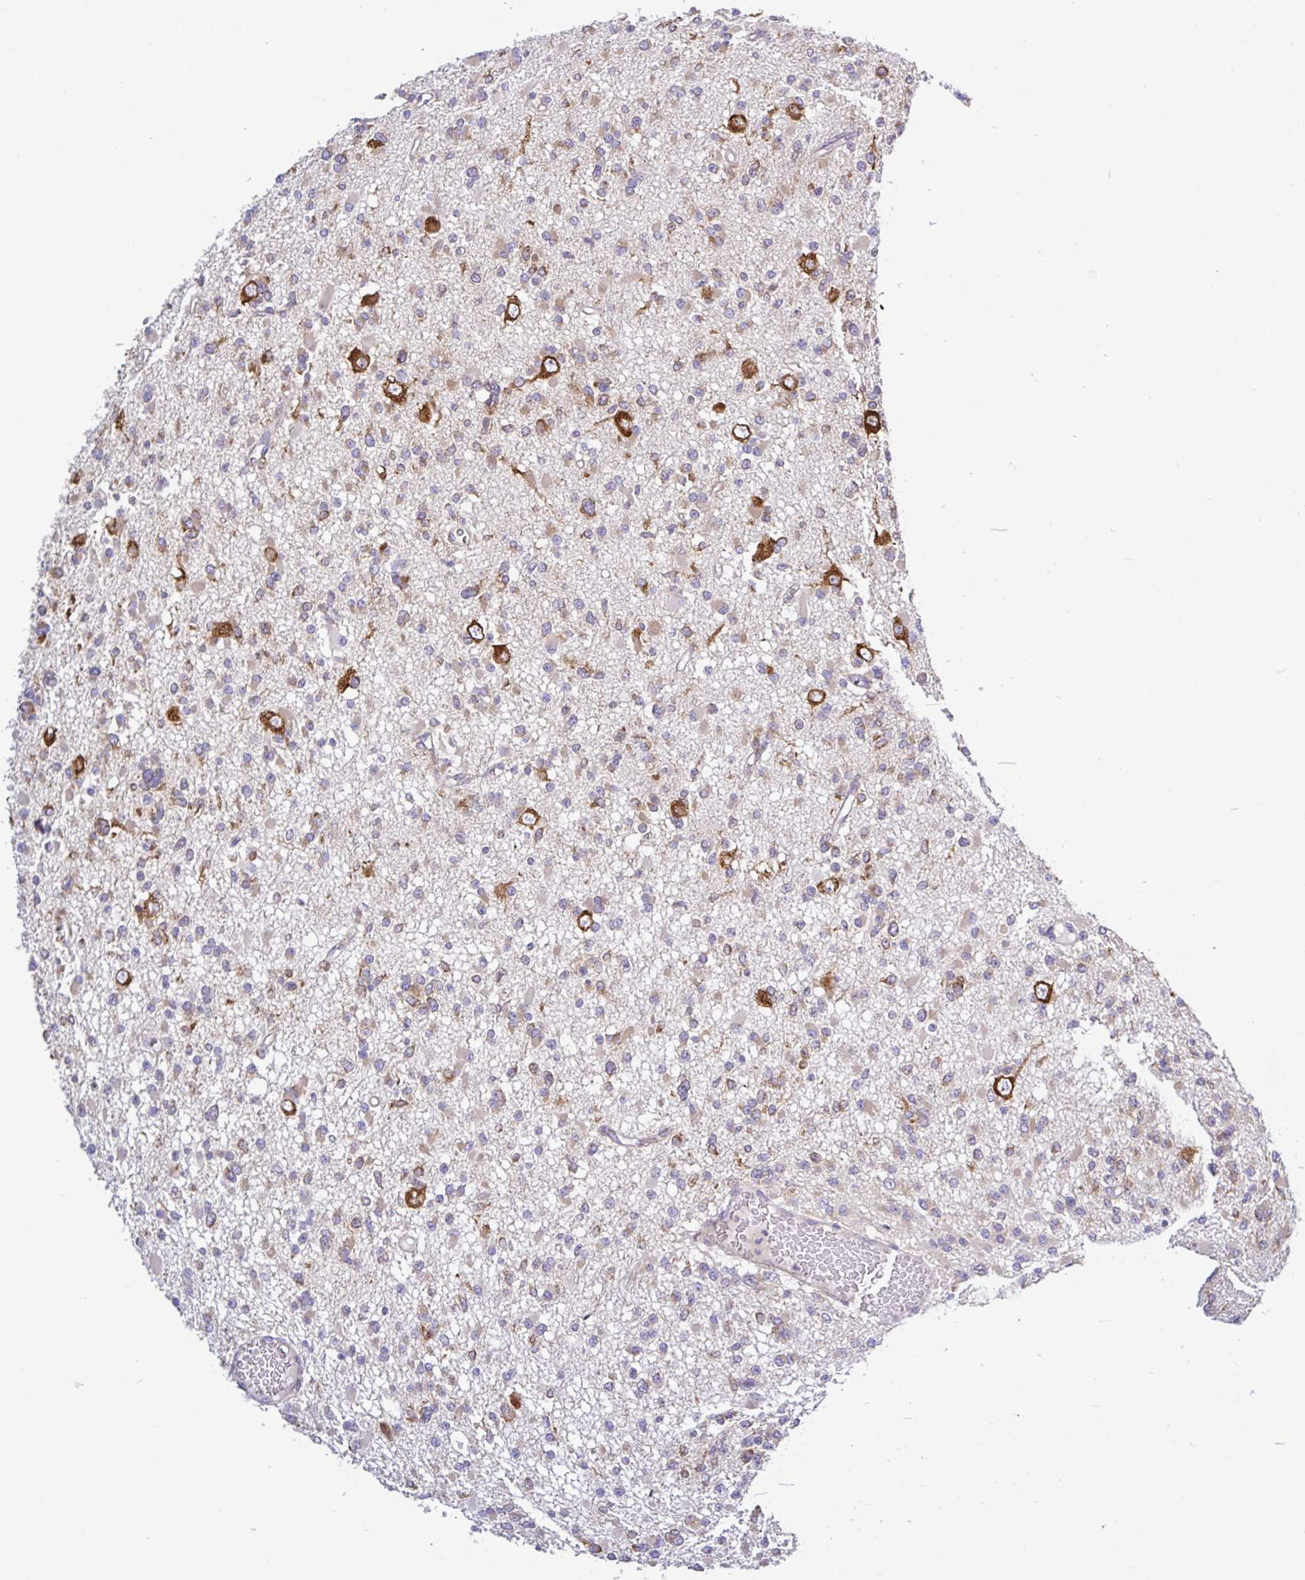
{"staining": {"intensity": "moderate", "quantity": "25%-75%", "location": "cytoplasmic/membranous"}, "tissue": "glioma", "cell_type": "Tumor cells", "image_type": "cancer", "snomed": [{"axis": "morphology", "description": "Glioma, malignant, Low grade"}, {"axis": "topography", "description": "Brain"}], "caption": "Brown immunohistochemical staining in human glioma shows moderate cytoplasmic/membranous positivity in about 25%-75% of tumor cells.", "gene": "LARS1", "patient": {"sex": "female", "age": 22}}